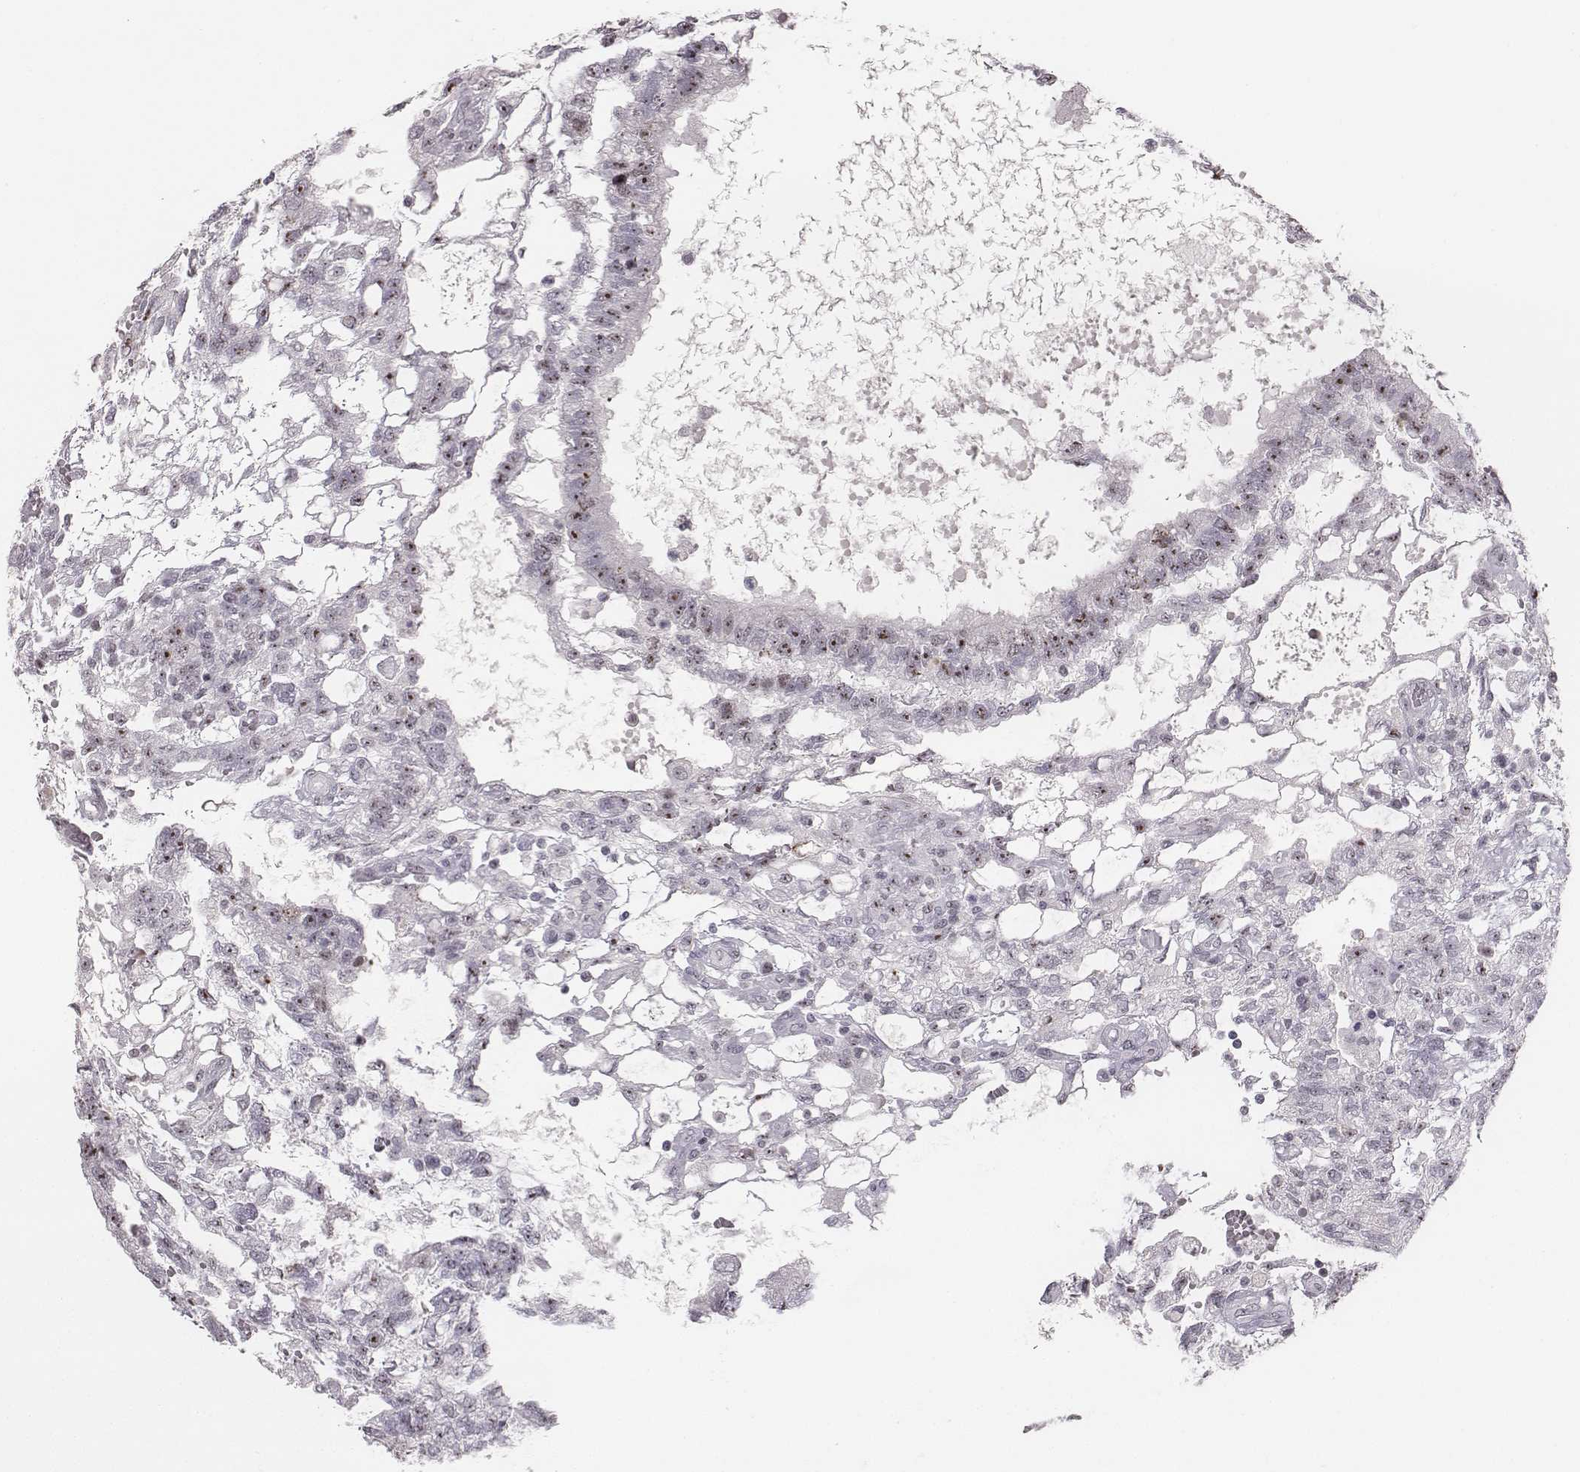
{"staining": {"intensity": "strong", "quantity": "25%-75%", "location": "nuclear"}, "tissue": "testis cancer", "cell_type": "Tumor cells", "image_type": "cancer", "snomed": [{"axis": "morphology", "description": "Carcinoma, Embryonal, NOS"}, {"axis": "topography", "description": "Testis"}], "caption": "Testis cancer (embryonal carcinoma) stained with a brown dye reveals strong nuclear positive positivity in about 25%-75% of tumor cells.", "gene": "NIFK", "patient": {"sex": "male", "age": 32}}